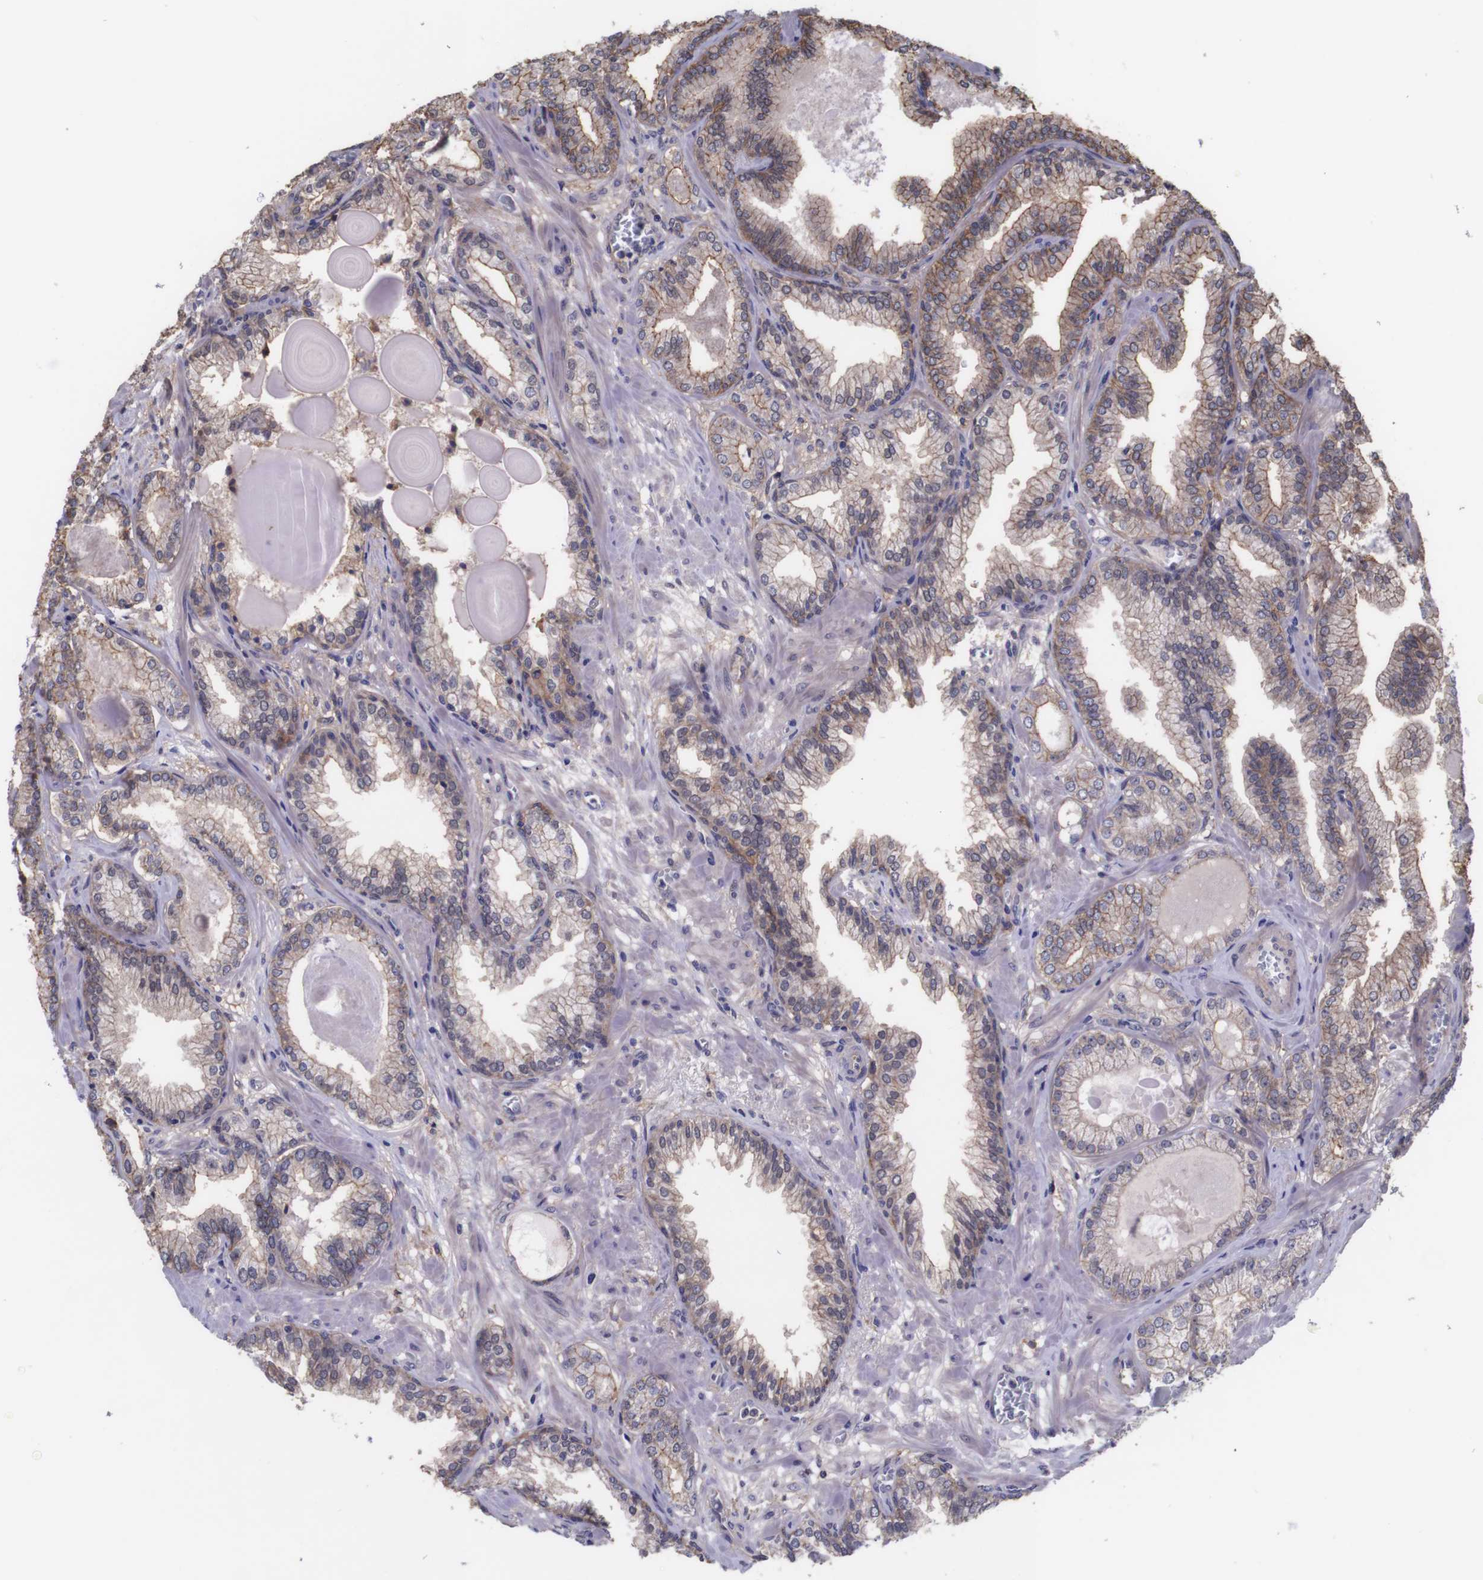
{"staining": {"intensity": "moderate", "quantity": "25%-75%", "location": "cytoplasmic/membranous"}, "tissue": "prostate cancer", "cell_type": "Tumor cells", "image_type": "cancer", "snomed": [{"axis": "morphology", "description": "Adenocarcinoma, Low grade"}, {"axis": "topography", "description": "Prostate"}], "caption": "An immunohistochemistry histopathology image of neoplastic tissue is shown. Protein staining in brown highlights moderate cytoplasmic/membranous positivity in prostate cancer (low-grade adenocarcinoma) within tumor cells.", "gene": "ATP2B1", "patient": {"sex": "male", "age": 59}}